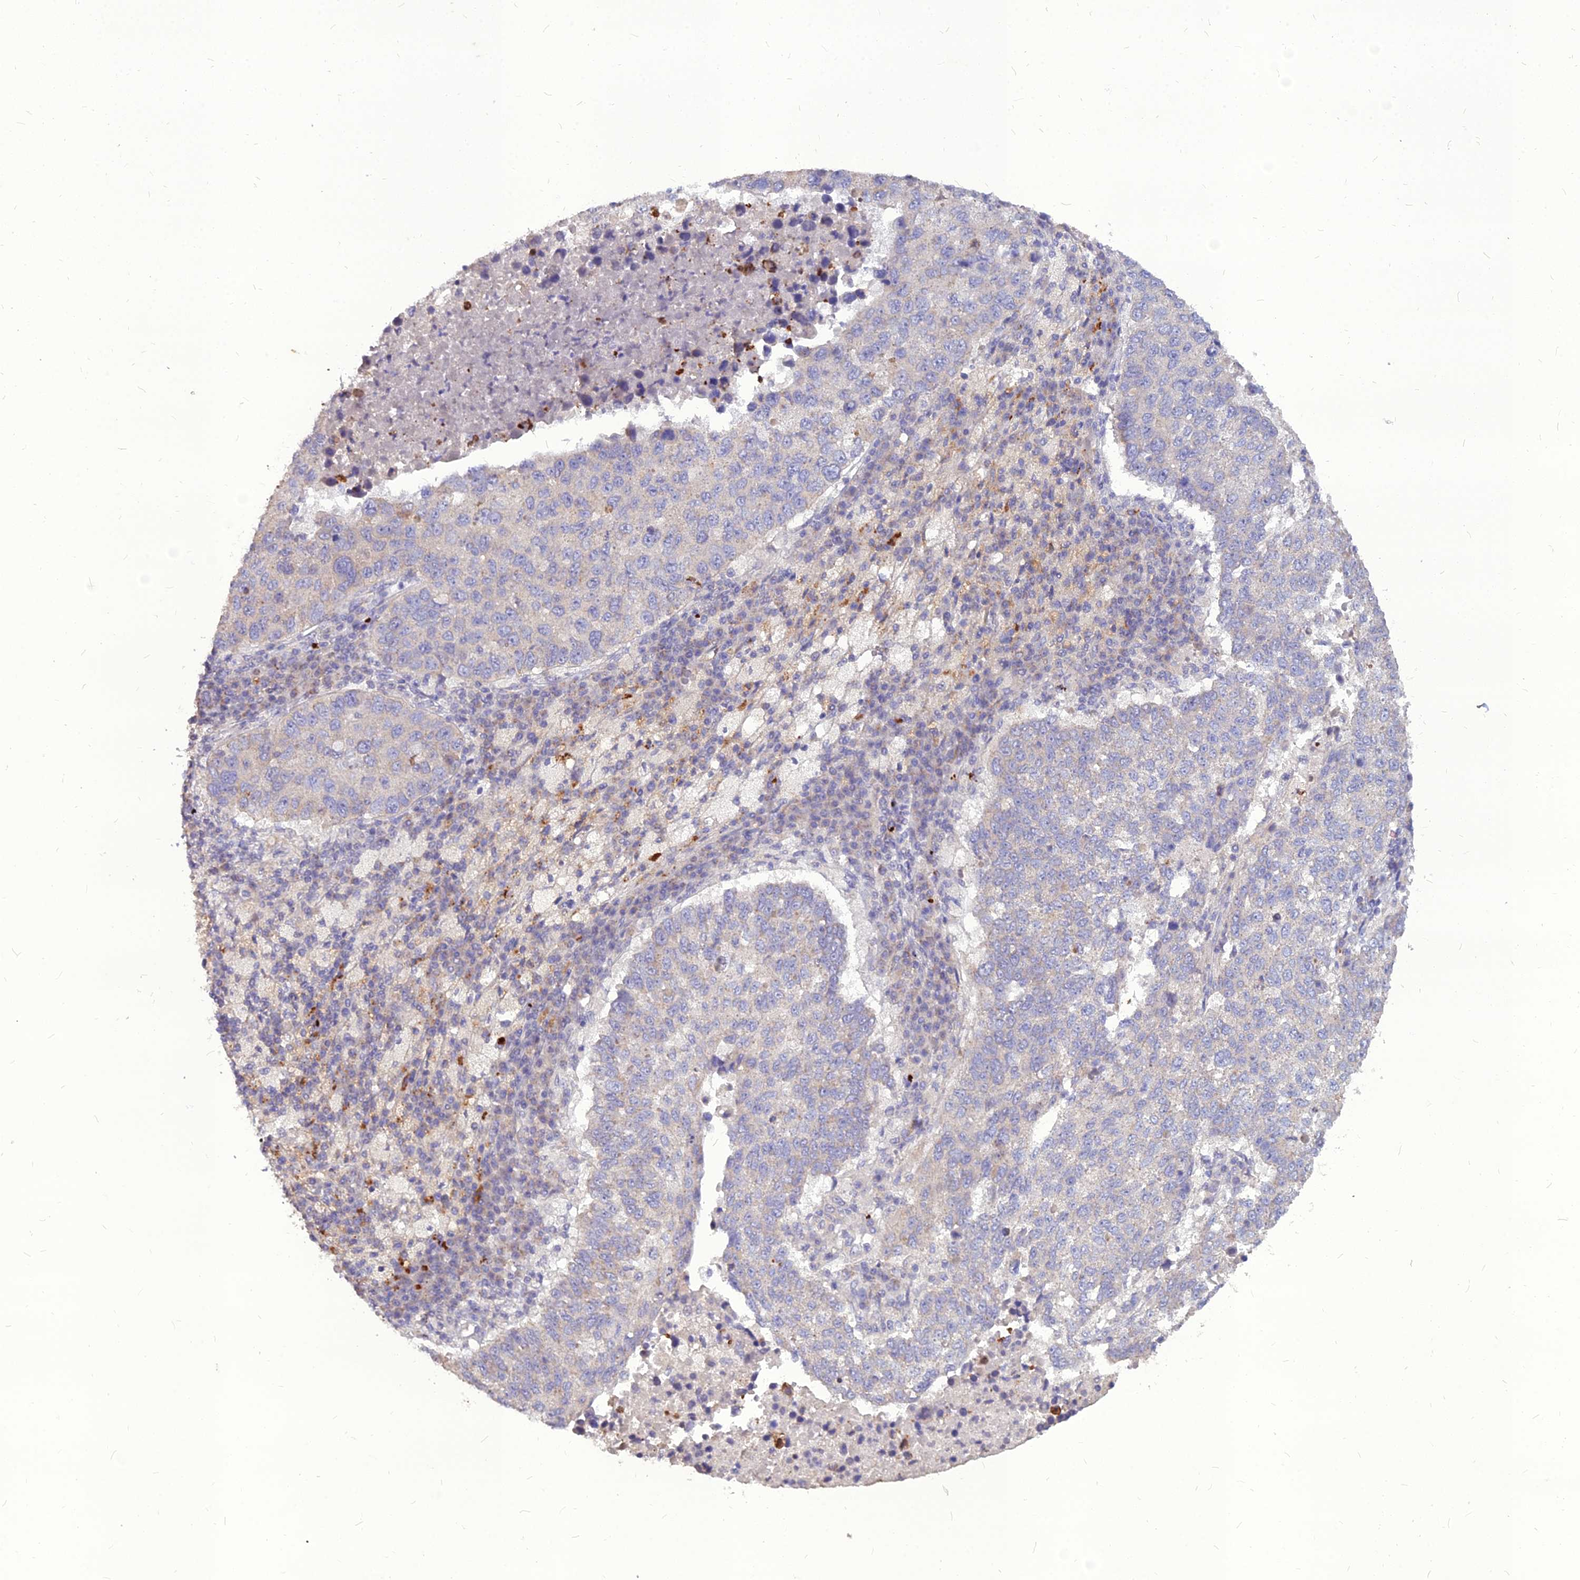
{"staining": {"intensity": "negative", "quantity": "none", "location": "none"}, "tissue": "lung cancer", "cell_type": "Tumor cells", "image_type": "cancer", "snomed": [{"axis": "morphology", "description": "Squamous cell carcinoma, NOS"}, {"axis": "topography", "description": "Lung"}], "caption": "Protein analysis of lung cancer (squamous cell carcinoma) demonstrates no significant expression in tumor cells.", "gene": "PCED1B", "patient": {"sex": "male", "age": 73}}